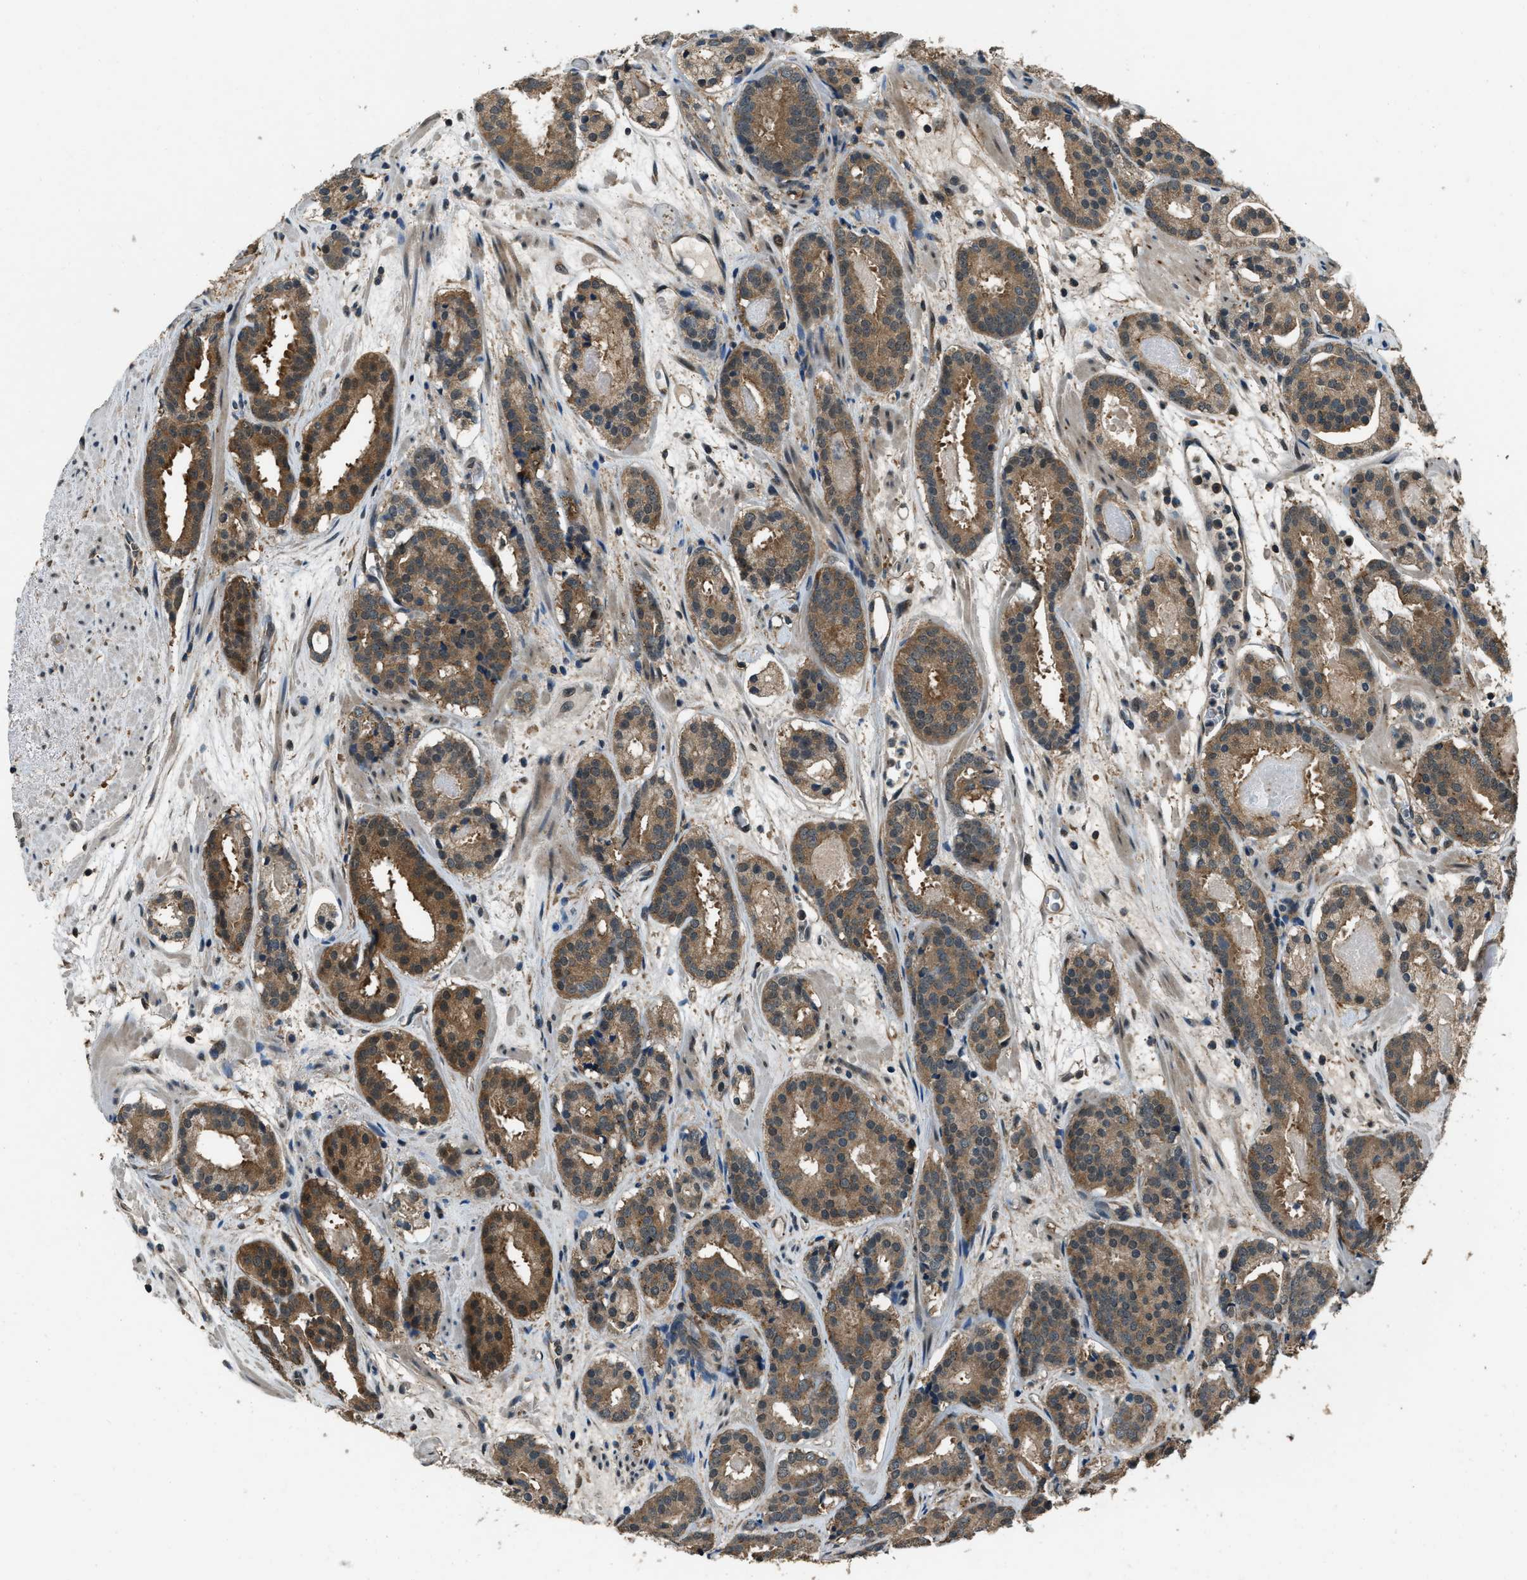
{"staining": {"intensity": "moderate", "quantity": ">75%", "location": "cytoplasmic/membranous"}, "tissue": "prostate cancer", "cell_type": "Tumor cells", "image_type": "cancer", "snomed": [{"axis": "morphology", "description": "Adenocarcinoma, Low grade"}, {"axis": "topography", "description": "Prostate"}], "caption": "This photomicrograph demonstrates adenocarcinoma (low-grade) (prostate) stained with immunohistochemistry to label a protein in brown. The cytoplasmic/membranous of tumor cells show moderate positivity for the protein. Nuclei are counter-stained blue.", "gene": "NUDCD3", "patient": {"sex": "male", "age": 69}}